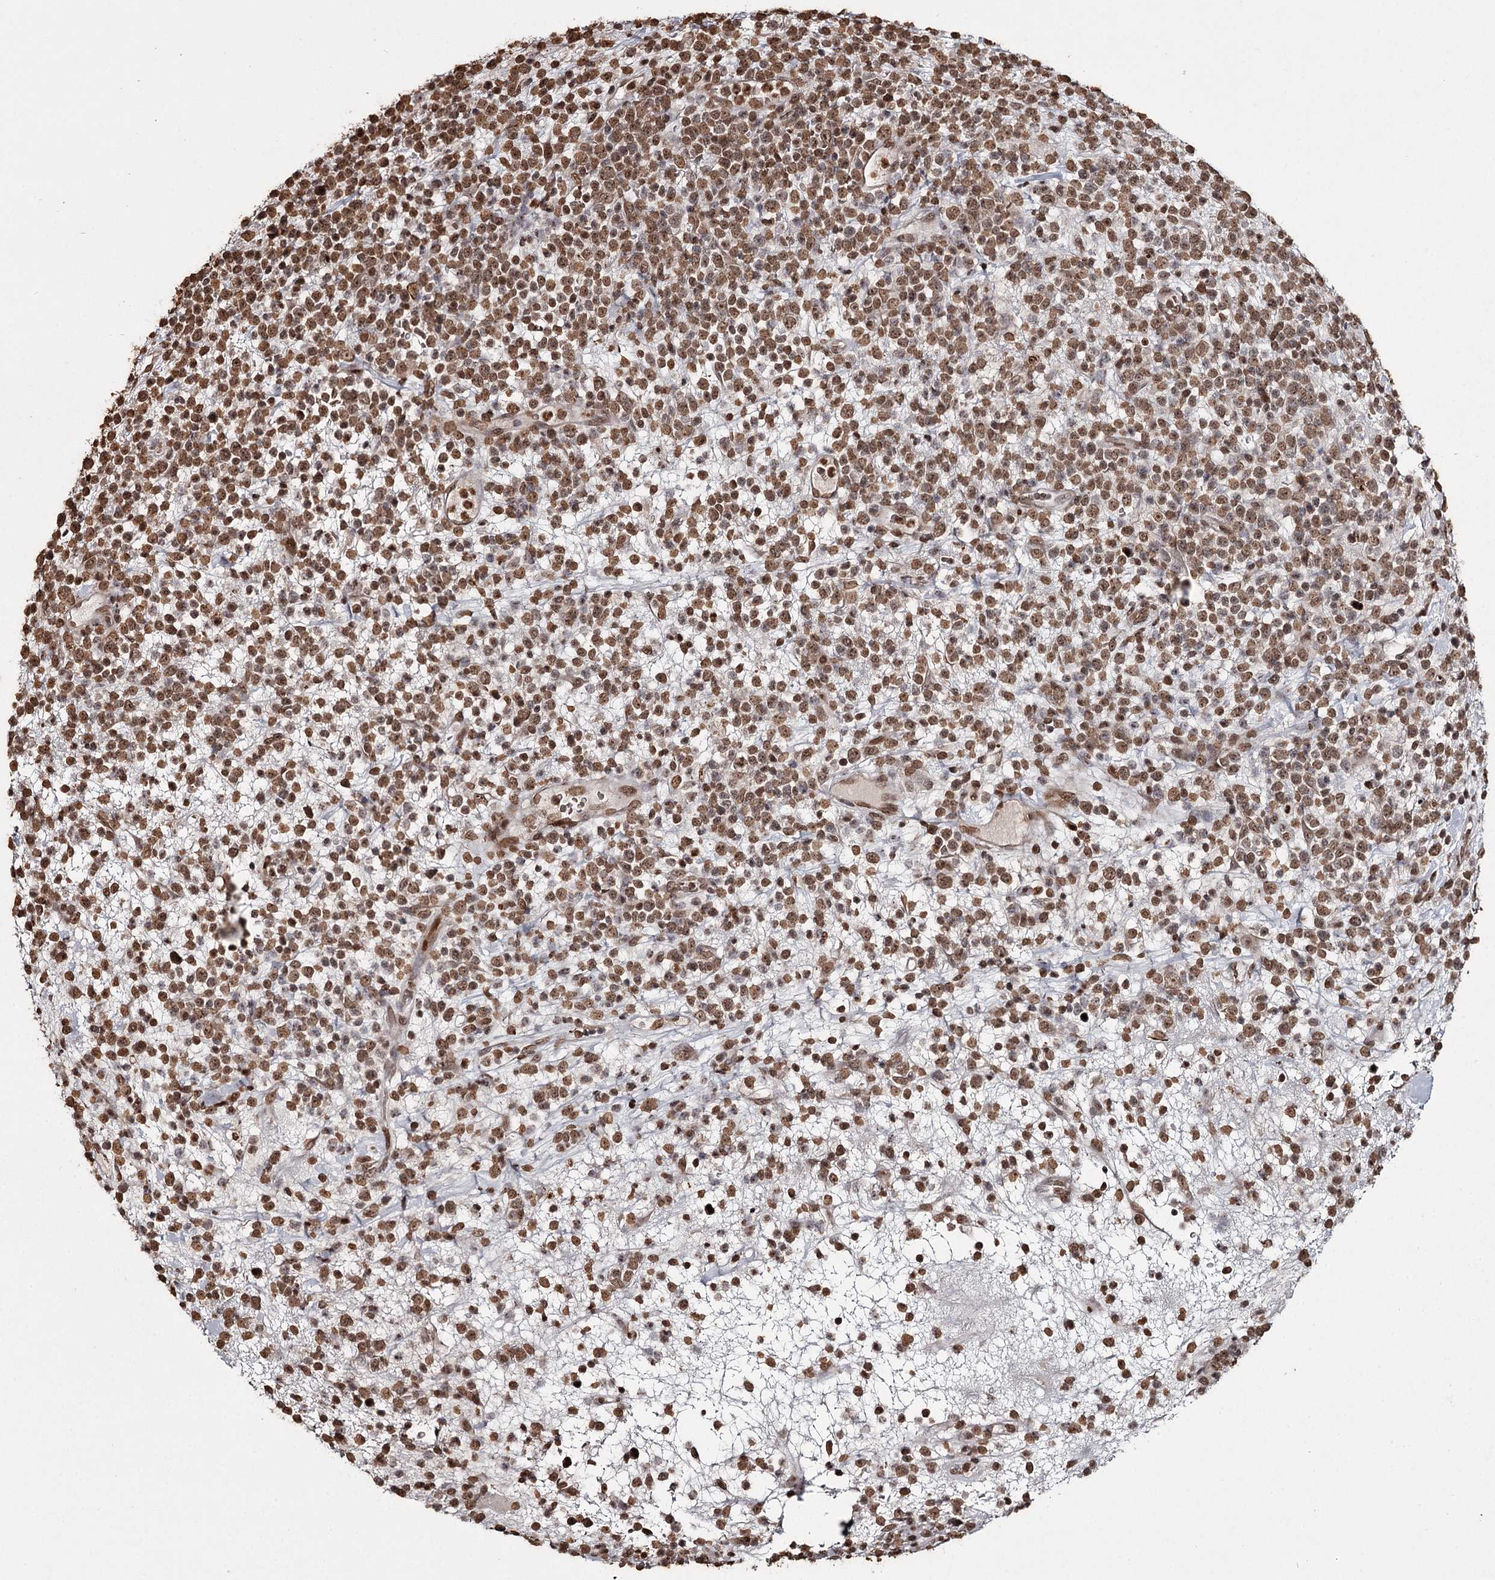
{"staining": {"intensity": "strong", "quantity": ">75%", "location": "nuclear"}, "tissue": "lymphoma", "cell_type": "Tumor cells", "image_type": "cancer", "snomed": [{"axis": "morphology", "description": "Malignant lymphoma, non-Hodgkin's type, High grade"}, {"axis": "topography", "description": "Colon"}], "caption": "High-grade malignant lymphoma, non-Hodgkin's type tissue exhibits strong nuclear expression in about >75% of tumor cells, visualized by immunohistochemistry.", "gene": "THYN1", "patient": {"sex": "female", "age": 53}}